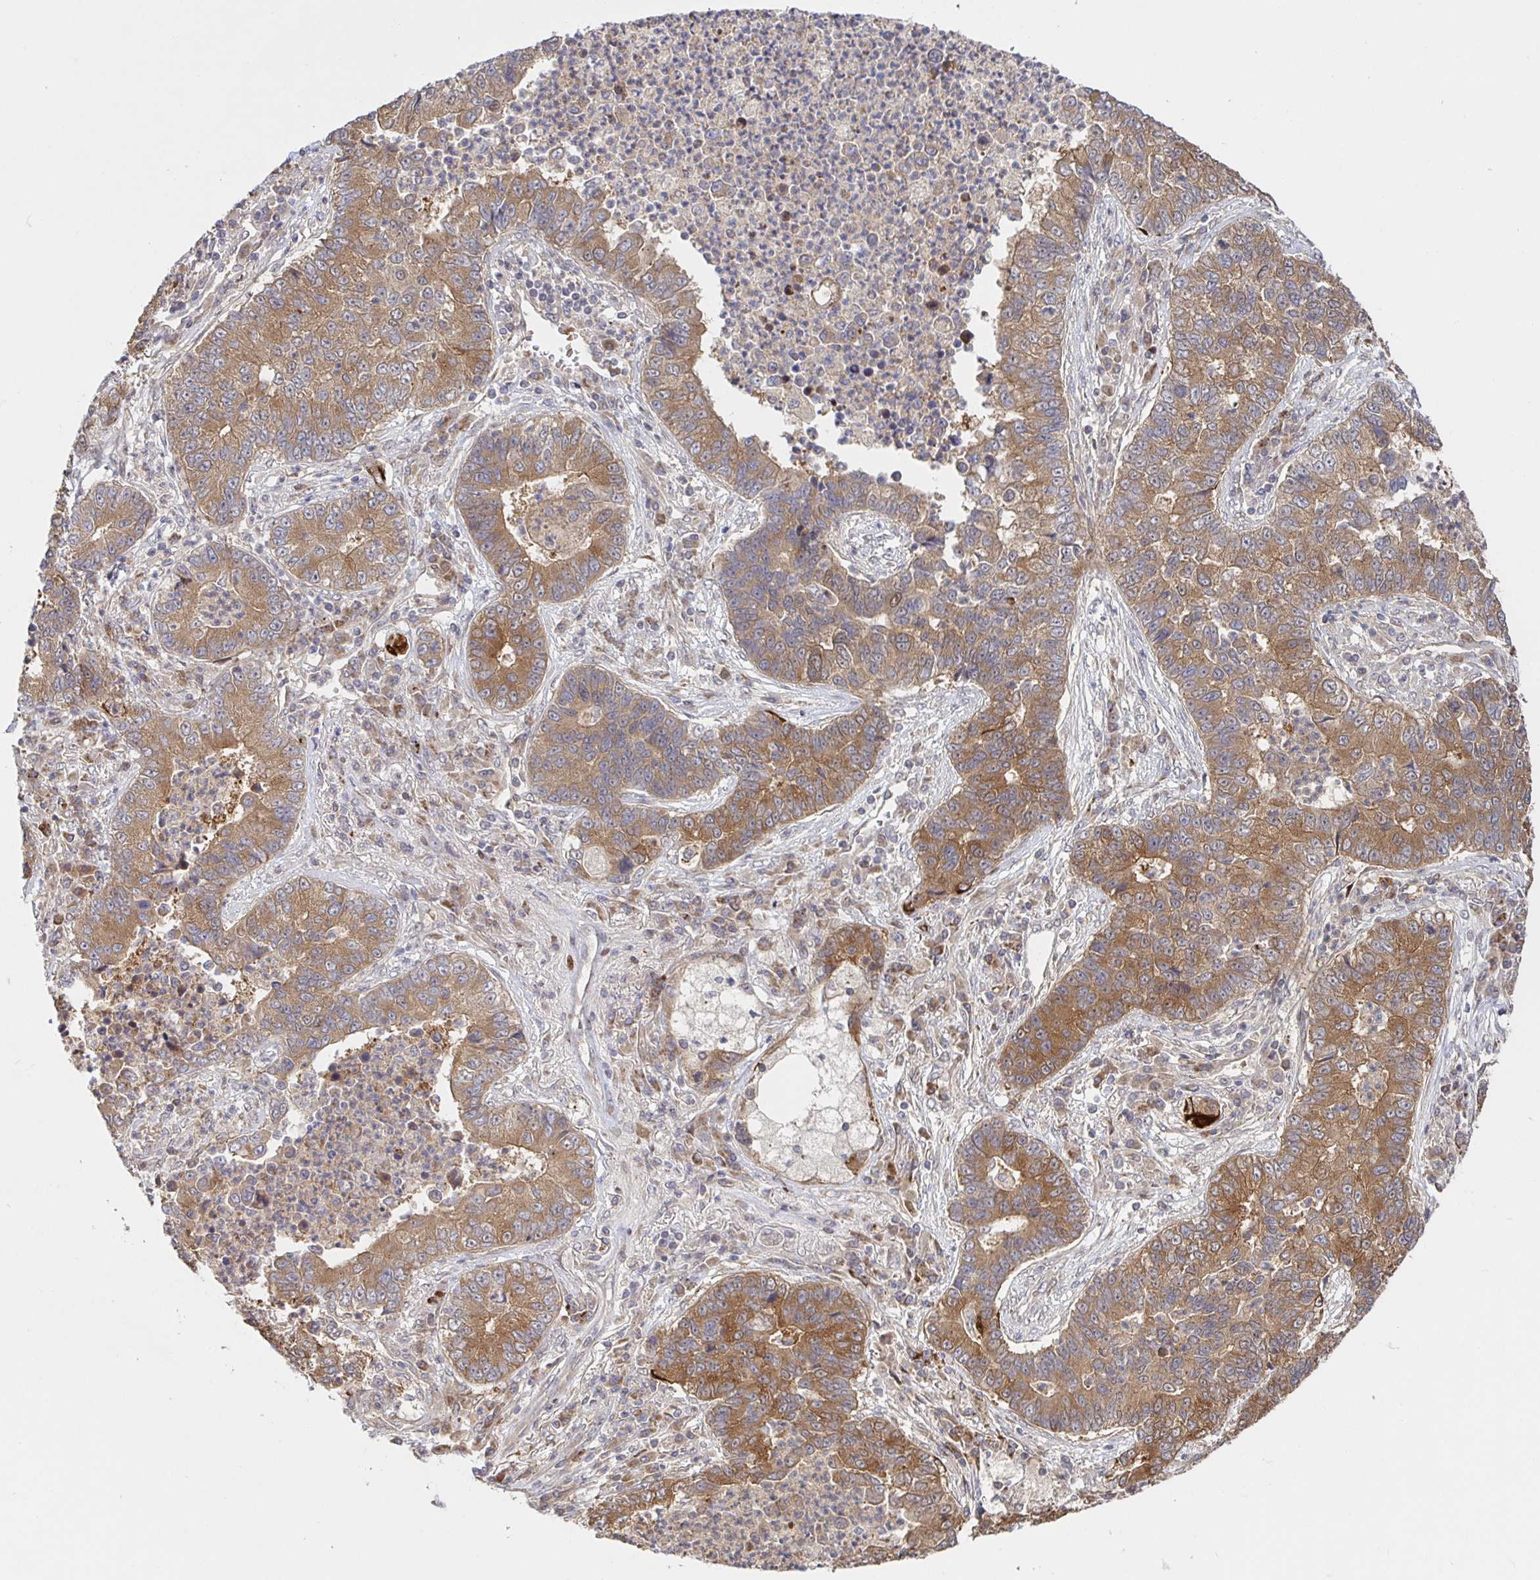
{"staining": {"intensity": "moderate", "quantity": ">75%", "location": "cytoplasmic/membranous"}, "tissue": "lung cancer", "cell_type": "Tumor cells", "image_type": "cancer", "snomed": [{"axis": "morphology", "description": "Adenocarcinoma, NOS"}, {"axis": "topography", "description": "Lung"}], "caption": "An immunohistochemistry micrograph of neoplastic tissue is shown. Protein staining in brown highlights moderate cytoplasmic/membranous positivity in lung adenocarcinoma within tumor cells. (Stains: DAB in brown, nuclei in blue, Microscopy: brightfield microscopy at high magnification).", "gene": "AACS", "patient": {"sex": "female", "age": 57}}